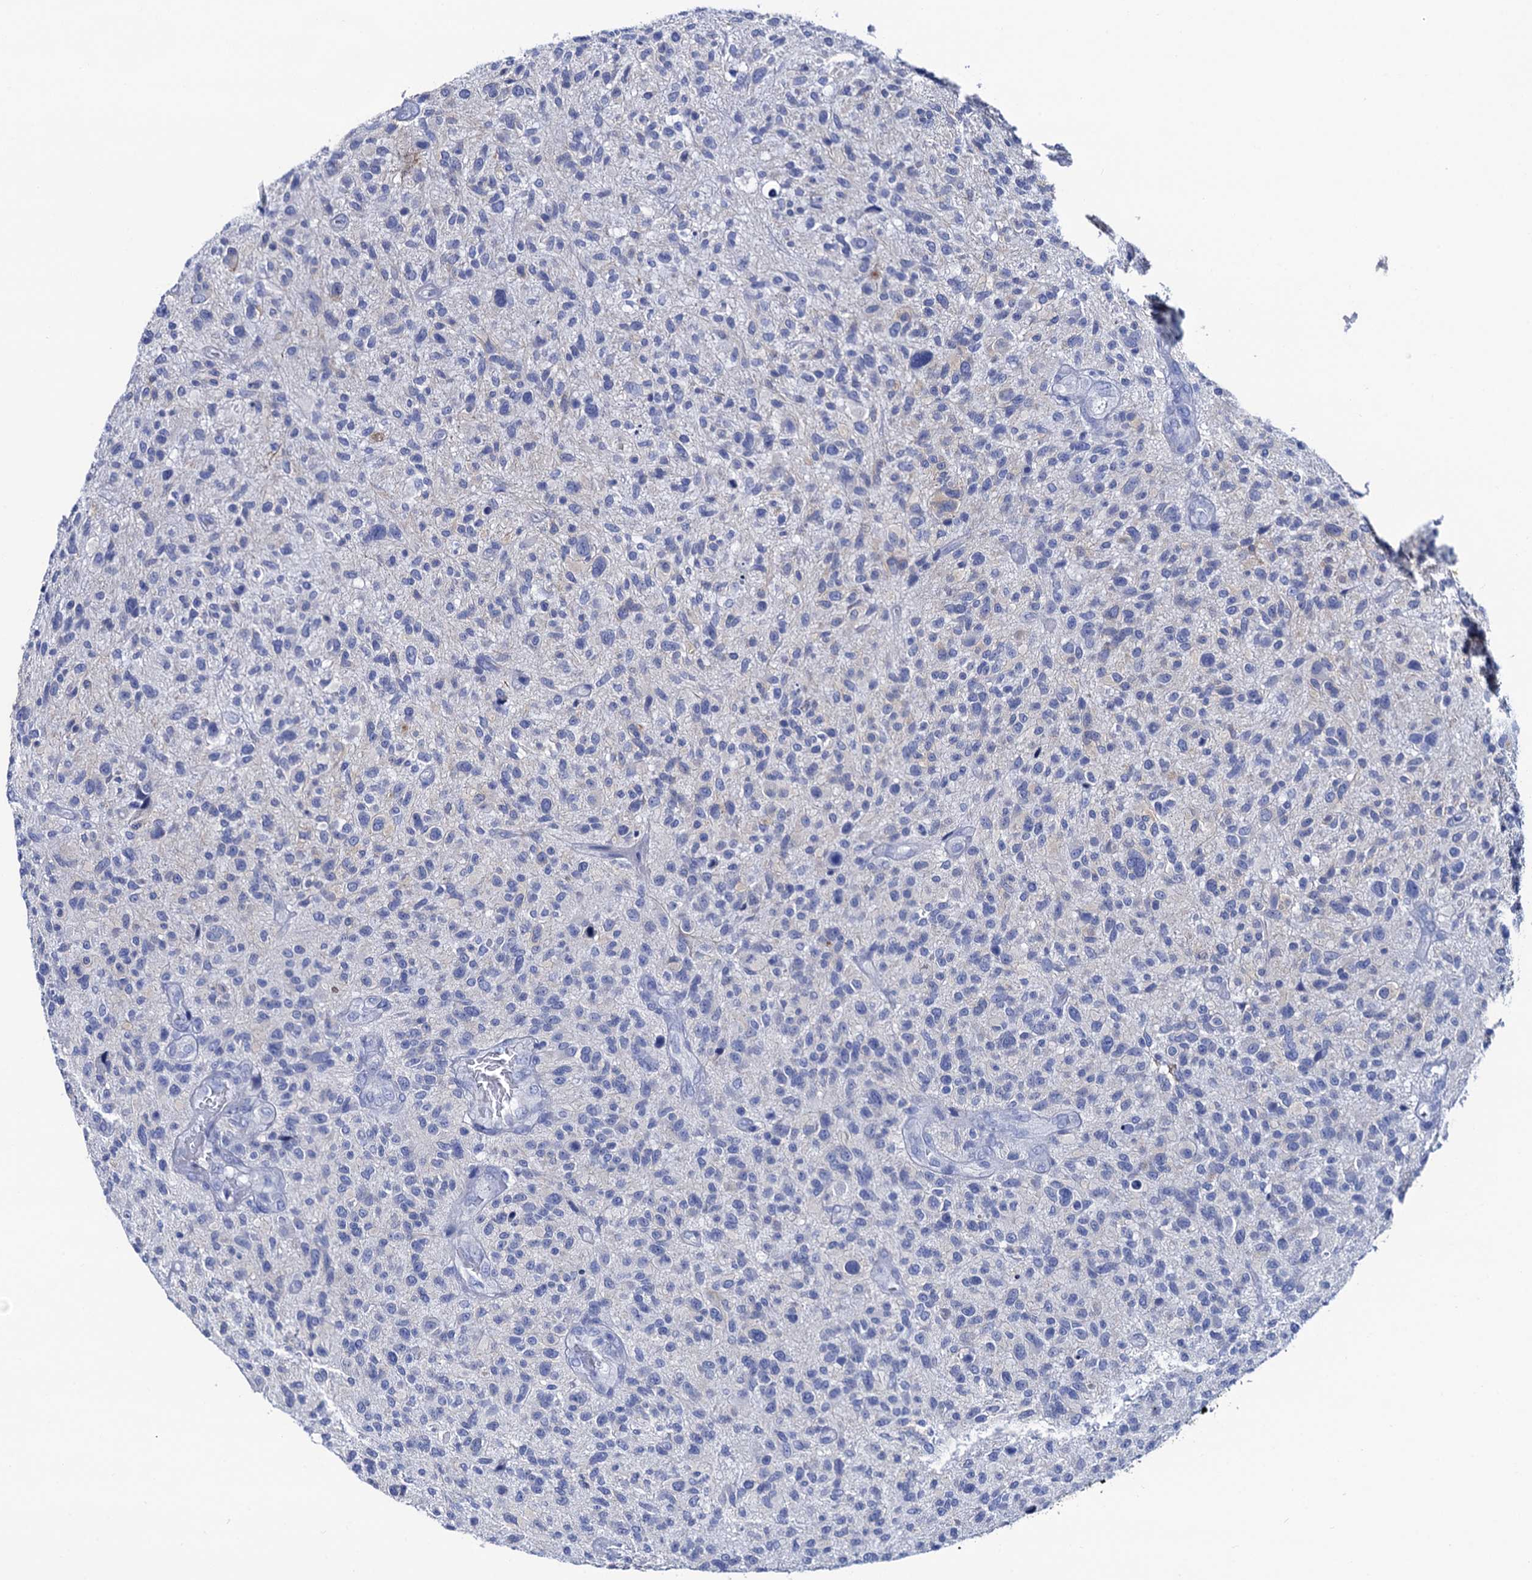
{"staining": {"intensity": "negative", "quantity": "none", "location": "none"}, "tissue": "glioma", "cell_type": "Tumor cells", "image_type": "cancer", "snomed": [{"axis": "morphology", "description": "Glioma, malignant, High grade"}, {"axis": "topography", "description": "Brain"}], "caption": "This is a histopathology image of immunohistochemistry (IHC) staining of glioma, which shows no staining in tumor cells.", "gene": "RAB3IP", "patient": {"sex": "male", "age": 47}}